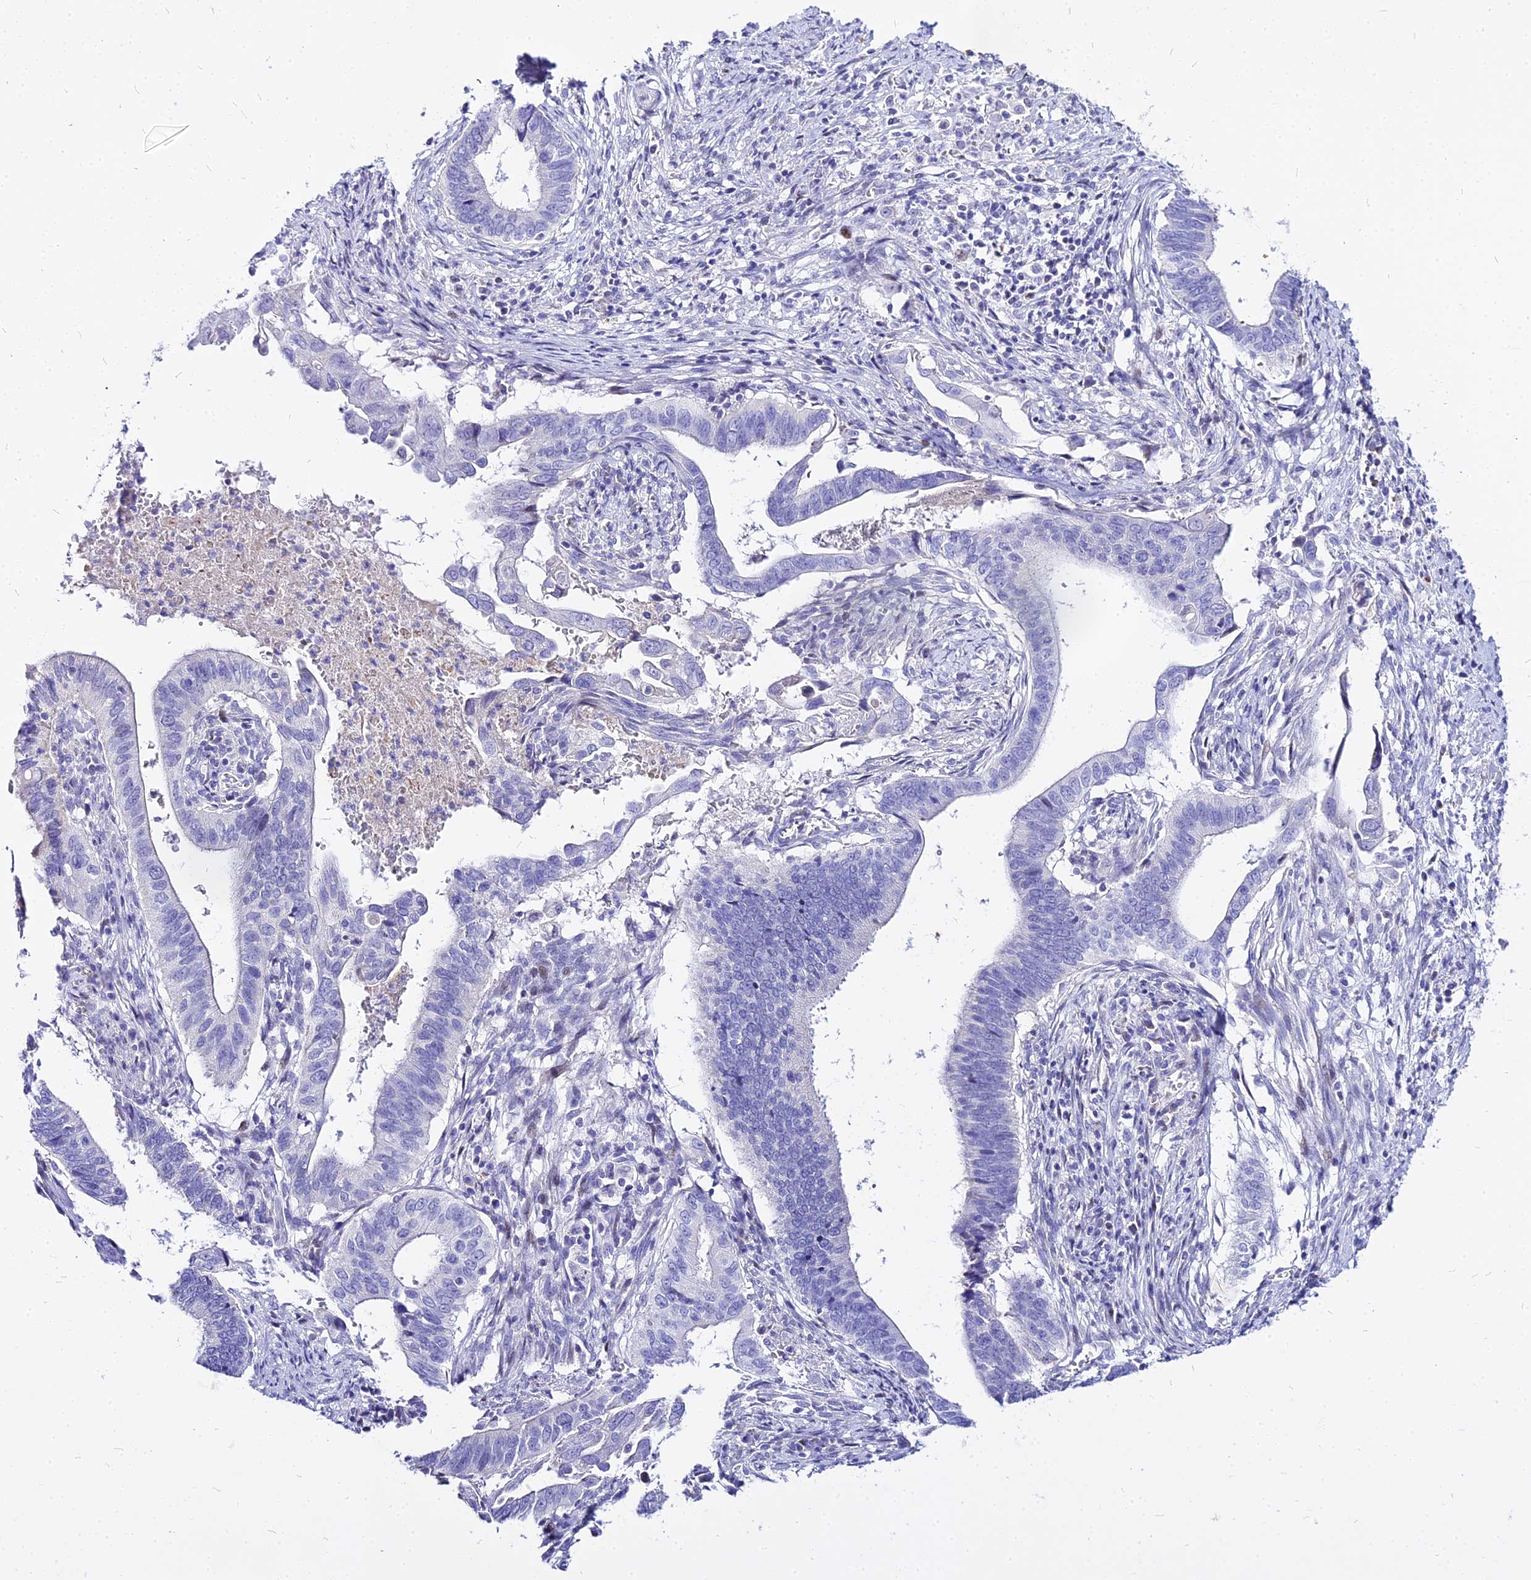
{"staining": {"intensity": "negative", "quantity": "none", "location": "none"}, "tissue": "cervical cancer", "cell_type": "Tumor cells", "image_type": "cancer", "snomed": [{"axis": "morphology", "description": "Adenocarcinoma, NOS"}, {"axis": "topography", "description": "Cervix"}], "caption": "IHC image of neoplastic tissue: human adenocarcinoma (cervical) stained with DAB (3,3'-diaminobenzidine) shows no significant protein positivity in tumor cells.", "gene": "CARD18", "patient": {"sex": "female", "age": 42}}